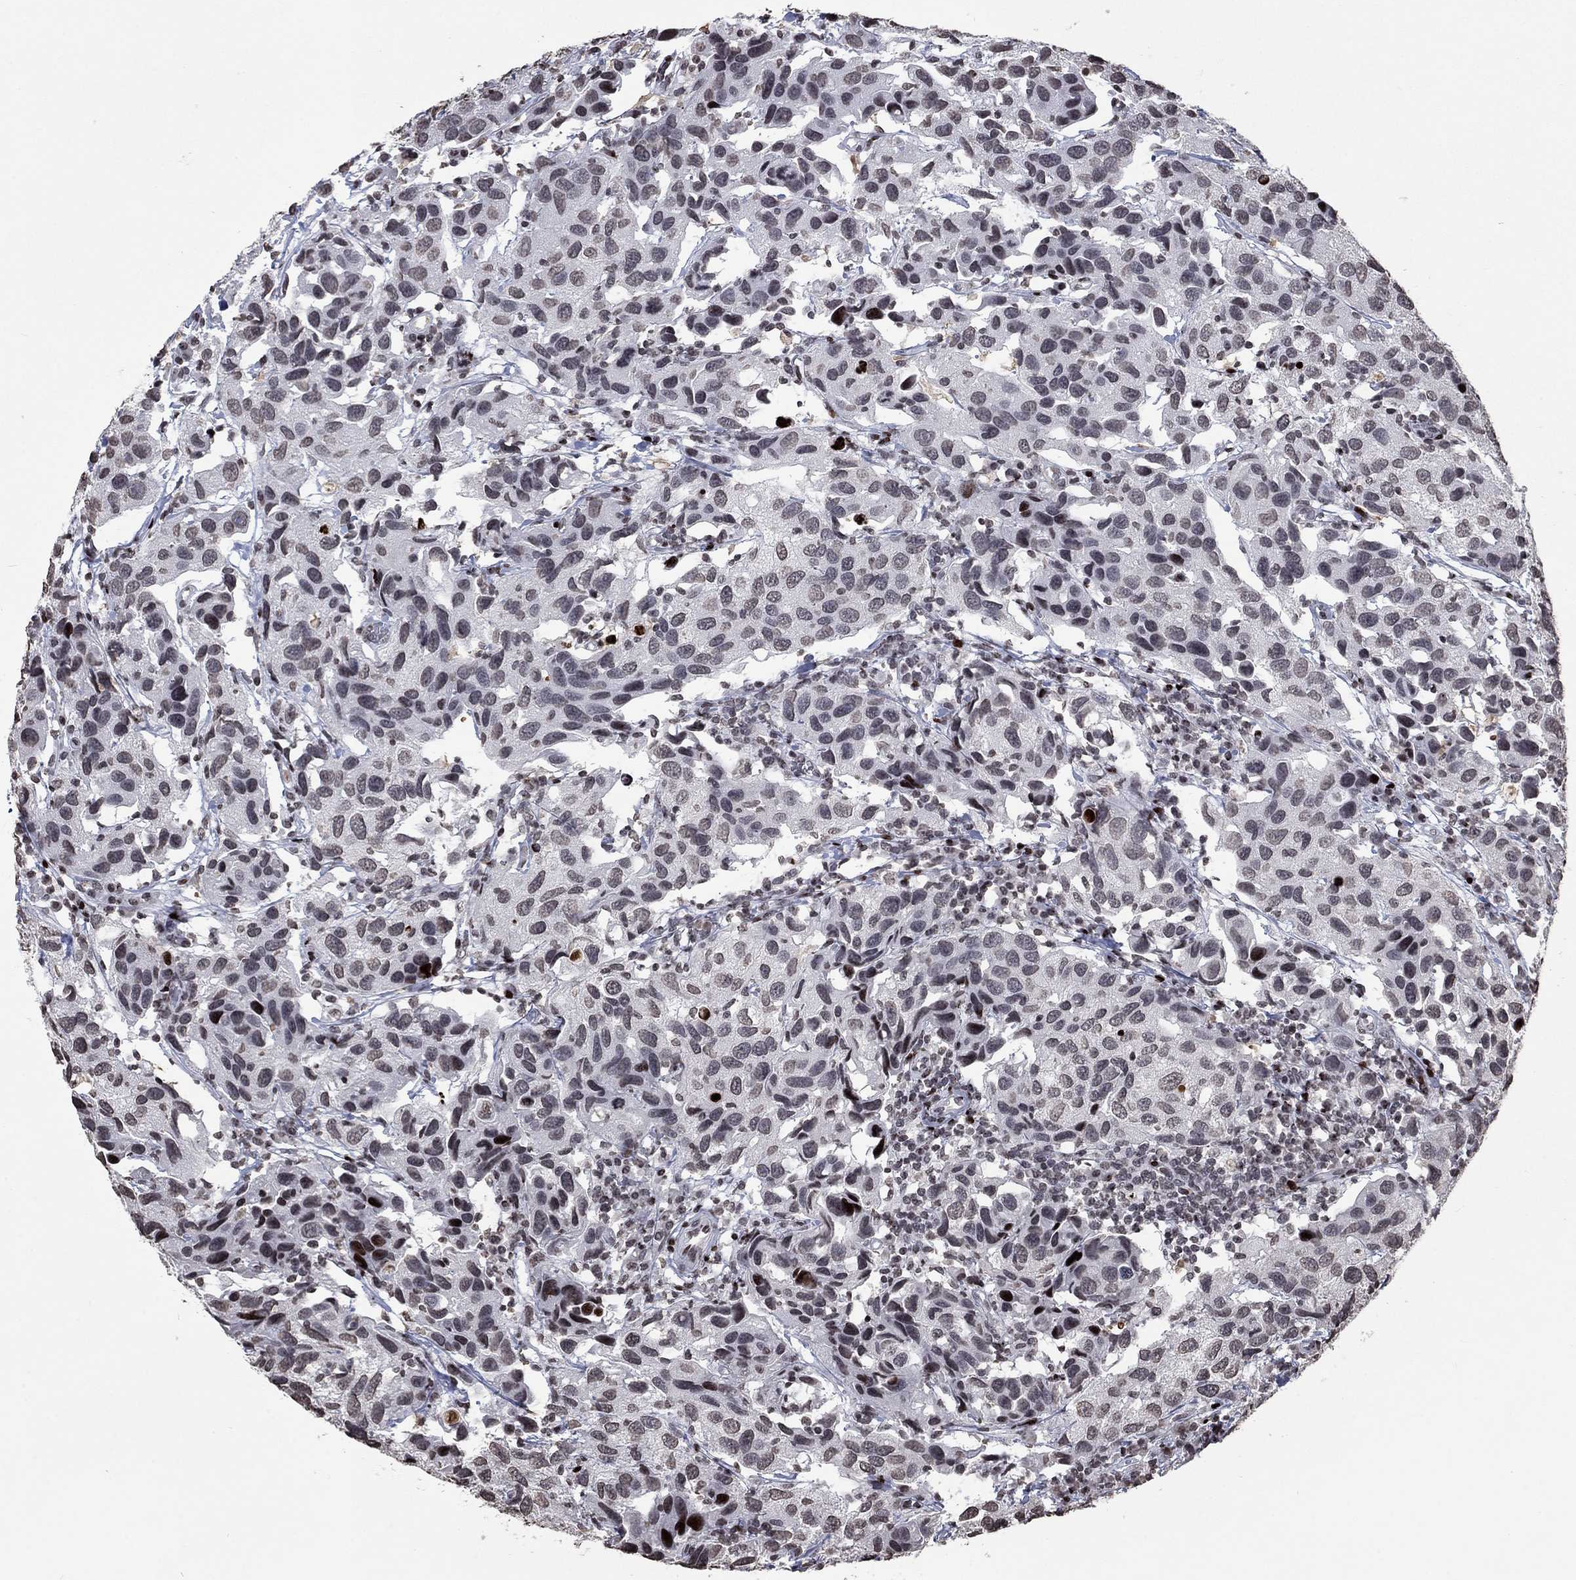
{"staining": {"intensity": "negative", "quantity": "none", "location": "none"}, "tissue": "urothelial cancer", "cell_type": "Tumor cells", "image_type": "cancer", "snomed": [{"axis": "morphology", "description": "Urothelial carcinoma, High grade"}, {"axis": "topography", "description": "Urinary bladder"}], "caption": "Immunohistochemical staining of urothelial cancer demonstrates no significant positivity in tumor cells.", "gene": "SRSF3", "patient": {"sex": "male", "age": 79}}